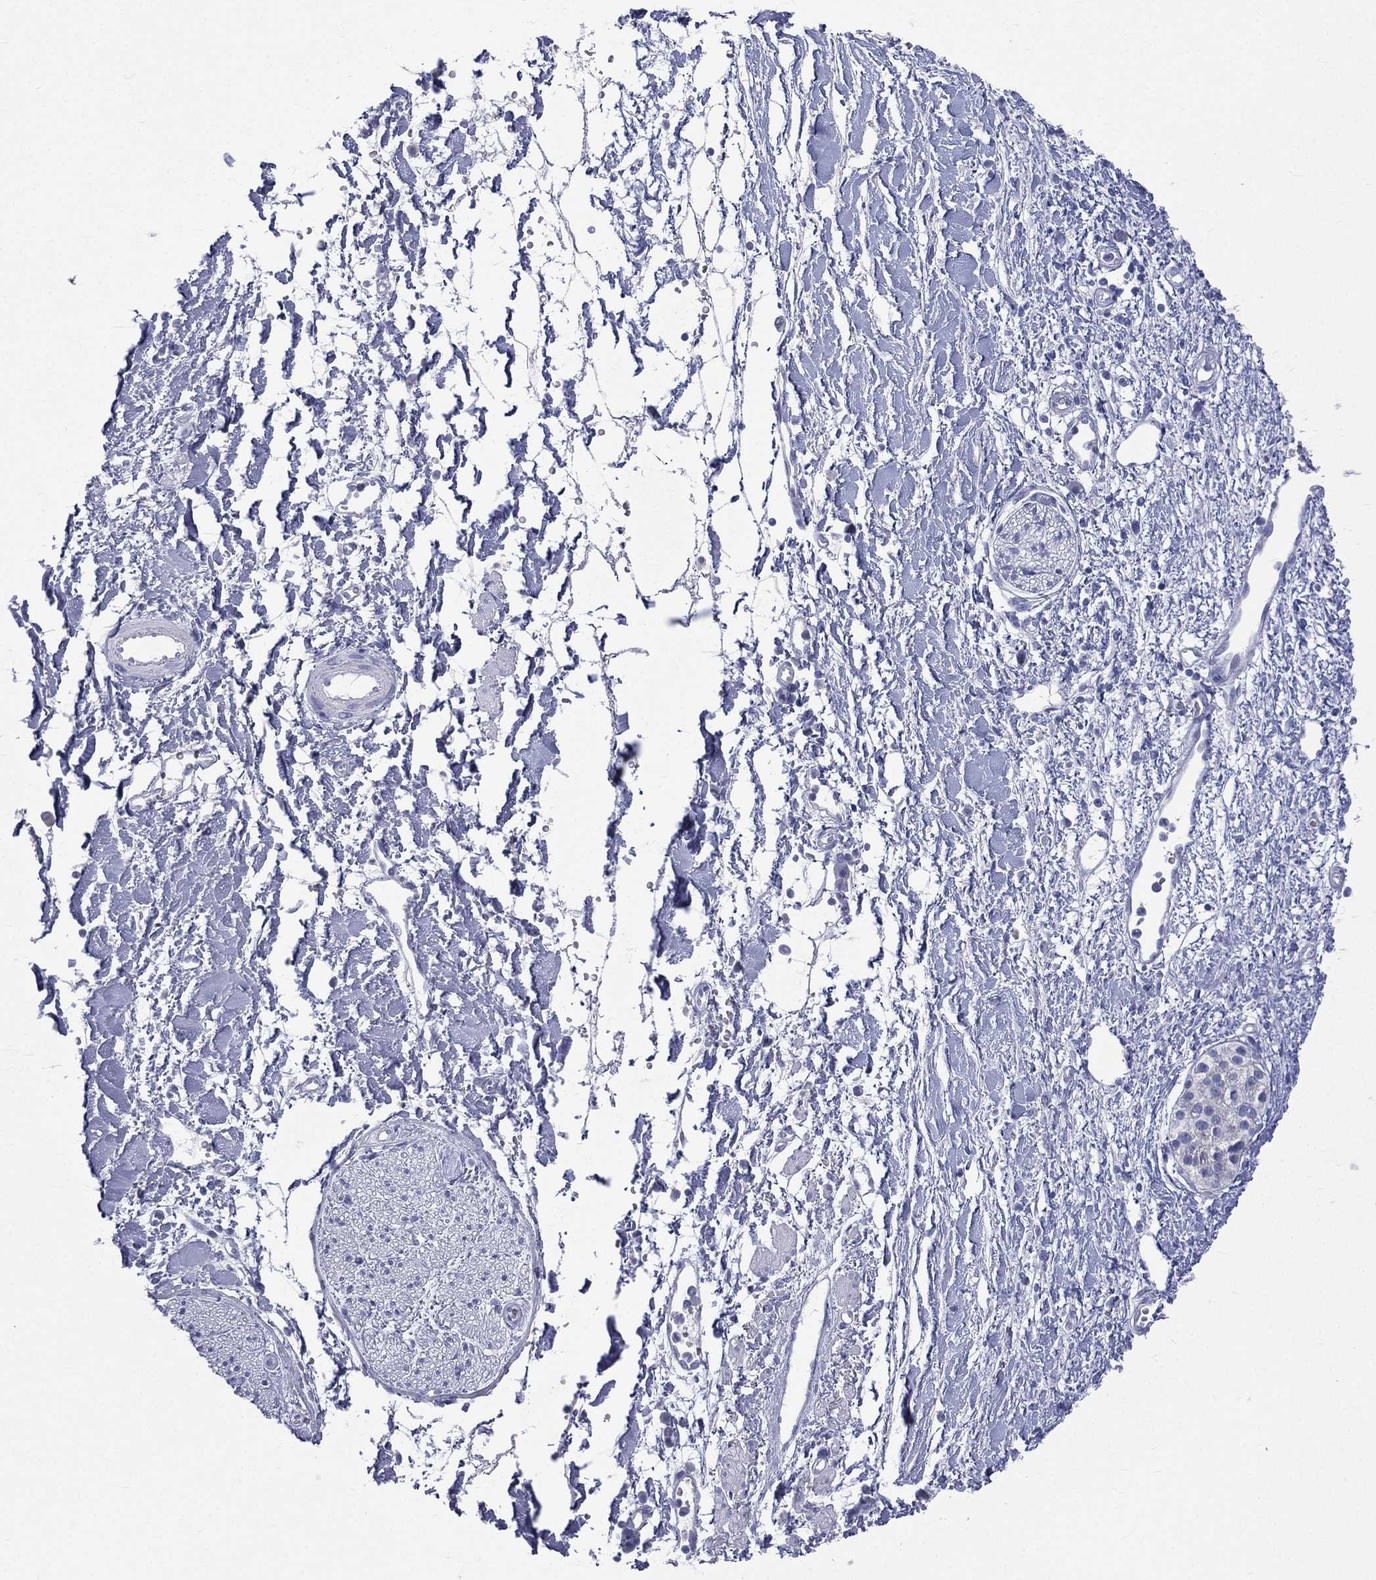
{"staining": {"intensity": "negative", "quantity": "none", "location": "none"}, "tissue": "soft tissue", "cell_type": "Fibroblasts", "image_type": "normal", "snomed": [{"axis": "morphology", "description": "Normal tissue, NOS"}, {"axis": "morphology", "description": "Adenocarcinoma, NOS"}, {"axis": "topography", "description": "Pancreas"}, {"axis": "topography", "description": "Peripheral nerve tissue"}], "caption": "Fibroblasts show no significant positivity in unremarkable soft tissue. (DAB (3,3'-diaminobenzidine) immunohistochemistry with hematoxylin counter stain).", "gene": "CES2", "patient": {"sex": "male", "age": 61}}